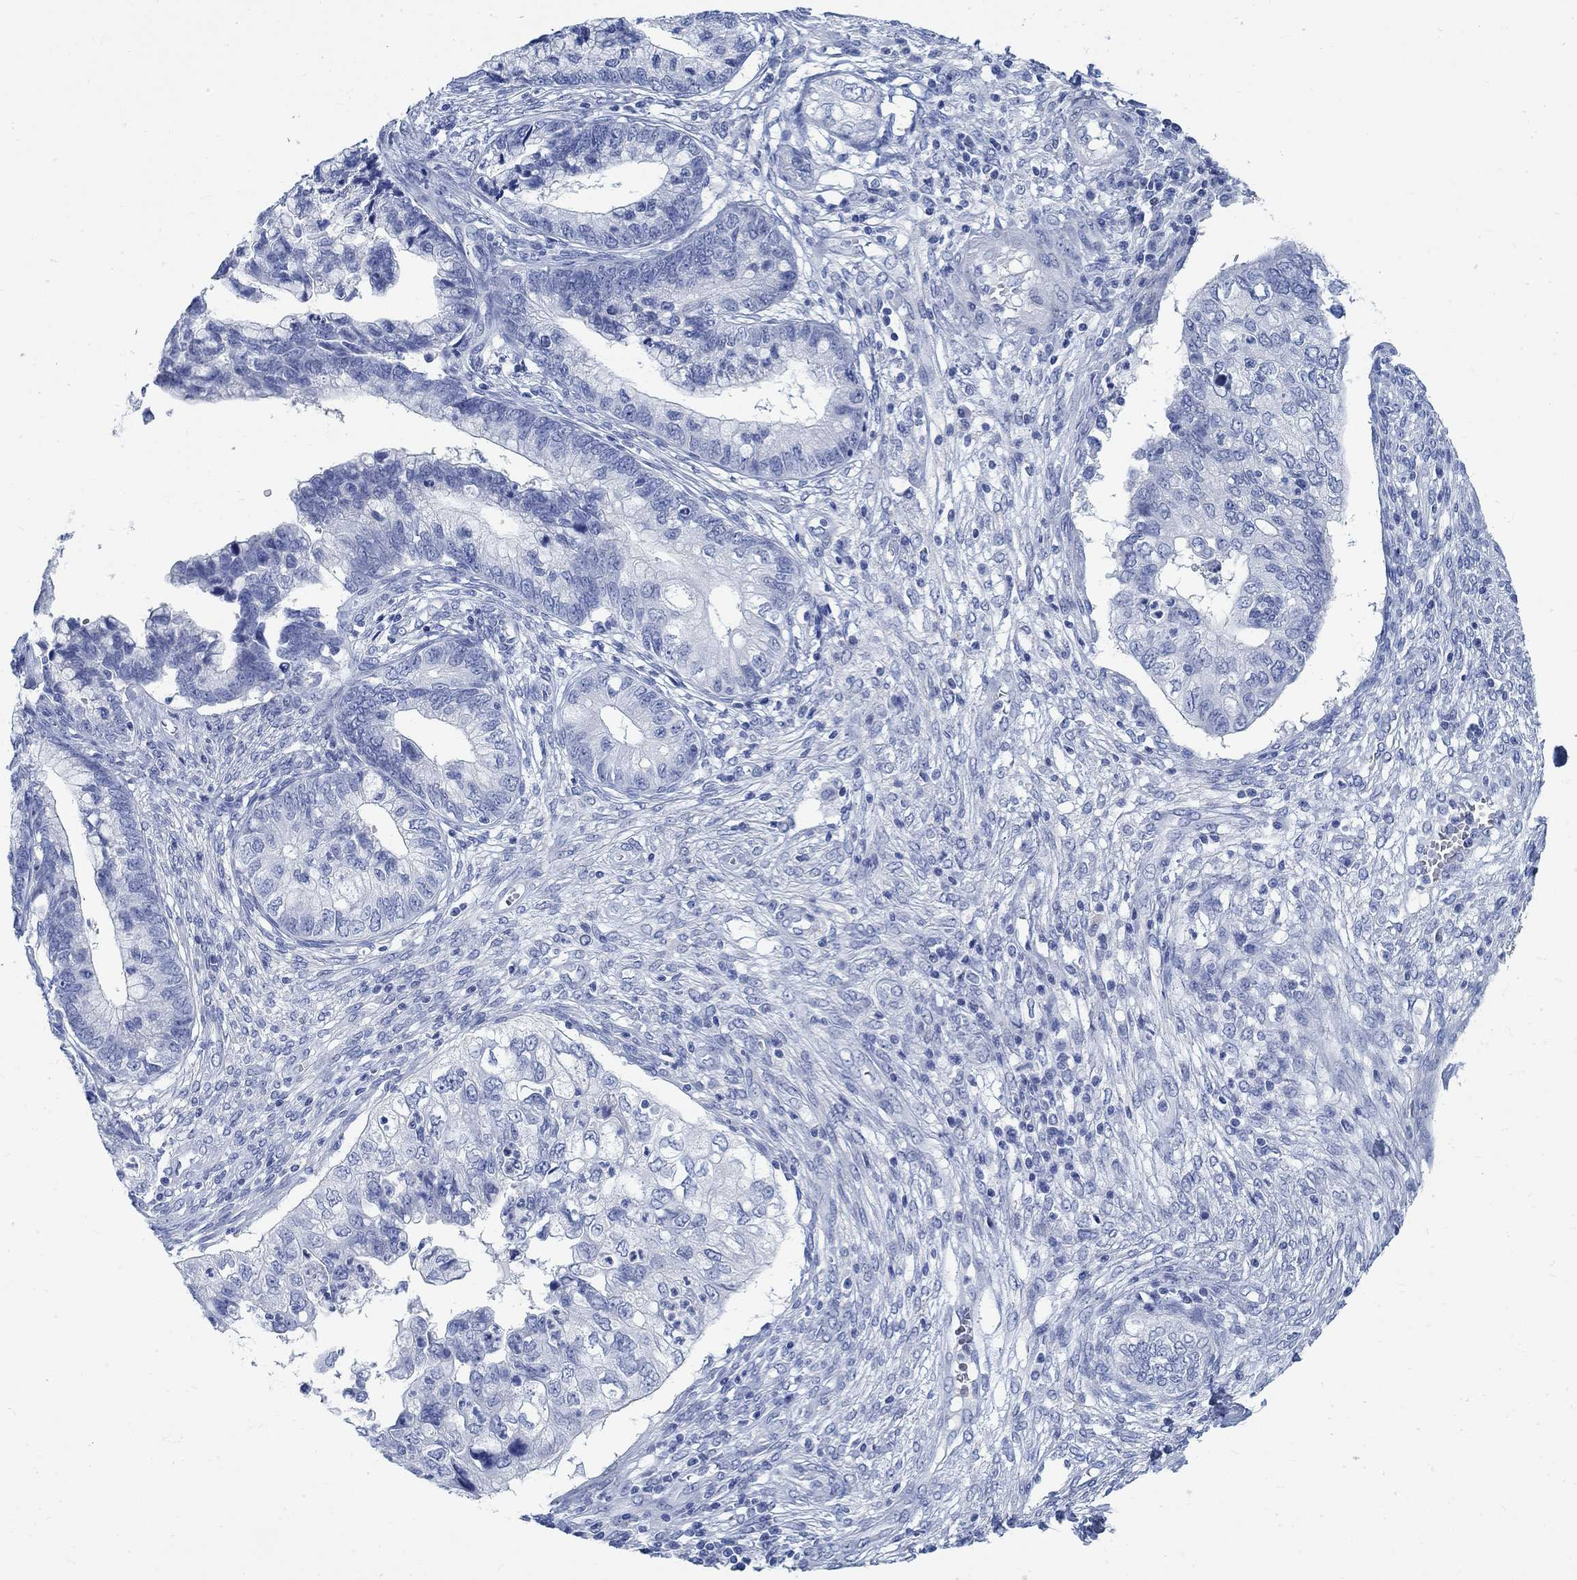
{"staining": {"intensity": "negative", "quantity": "none", "location": "none"}, "tissue": "cervical cancer", "cell_type": "Tumor cells", "image_type": "cancer", "snomed": [{"axis": "morphology", "description": "Adenocarcinoma, NOS"}, {"axis": "topography", "description": "Cervix"}], "caption": "Protein analysis of cervical cancer (adenocarcinoma) demonstrates no significant staining in tumor cells.", "gene": "RBM20", "patient": {"sex": "female", "age": 44}}